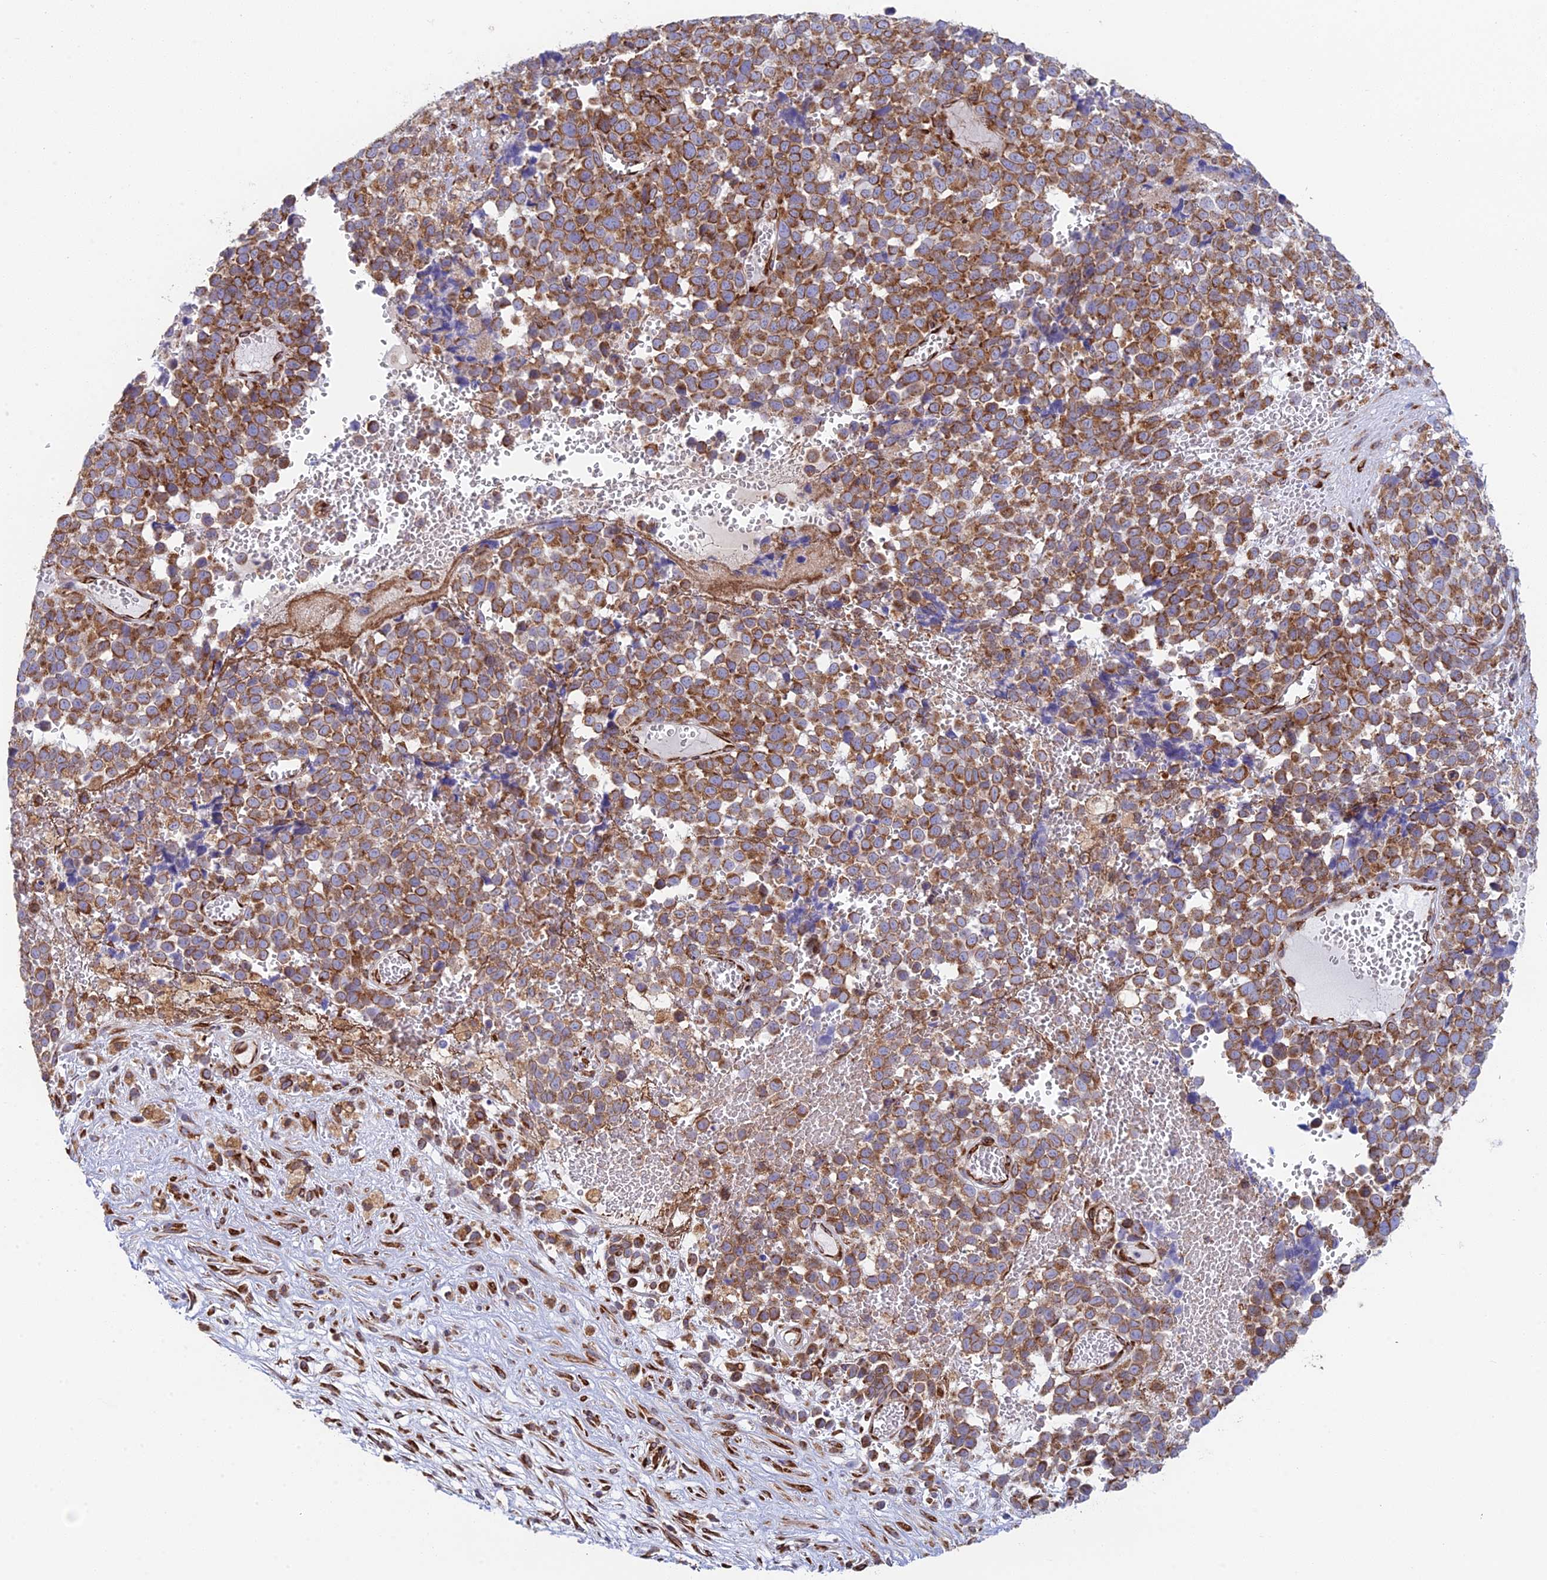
{"staining": {"intensity": "moderate", "quantity": ">75%", "location": "cytoplasmic/membranous"}, "tissue": "melanoma", "cell_type": "Tumor cells", "image_type": "cancer", "snomed": [{"axis": "morphology", "description": "Malignant melanoma, NOS"}, {"axis": "topography", "description": "Nose, NOS"}], "caption": "Human malignant melanoma stained with a protein marker reveals moderate staining in tumor cells.", "gene": "CCDC69", "patient": {"sex": "female", "age": 48}}